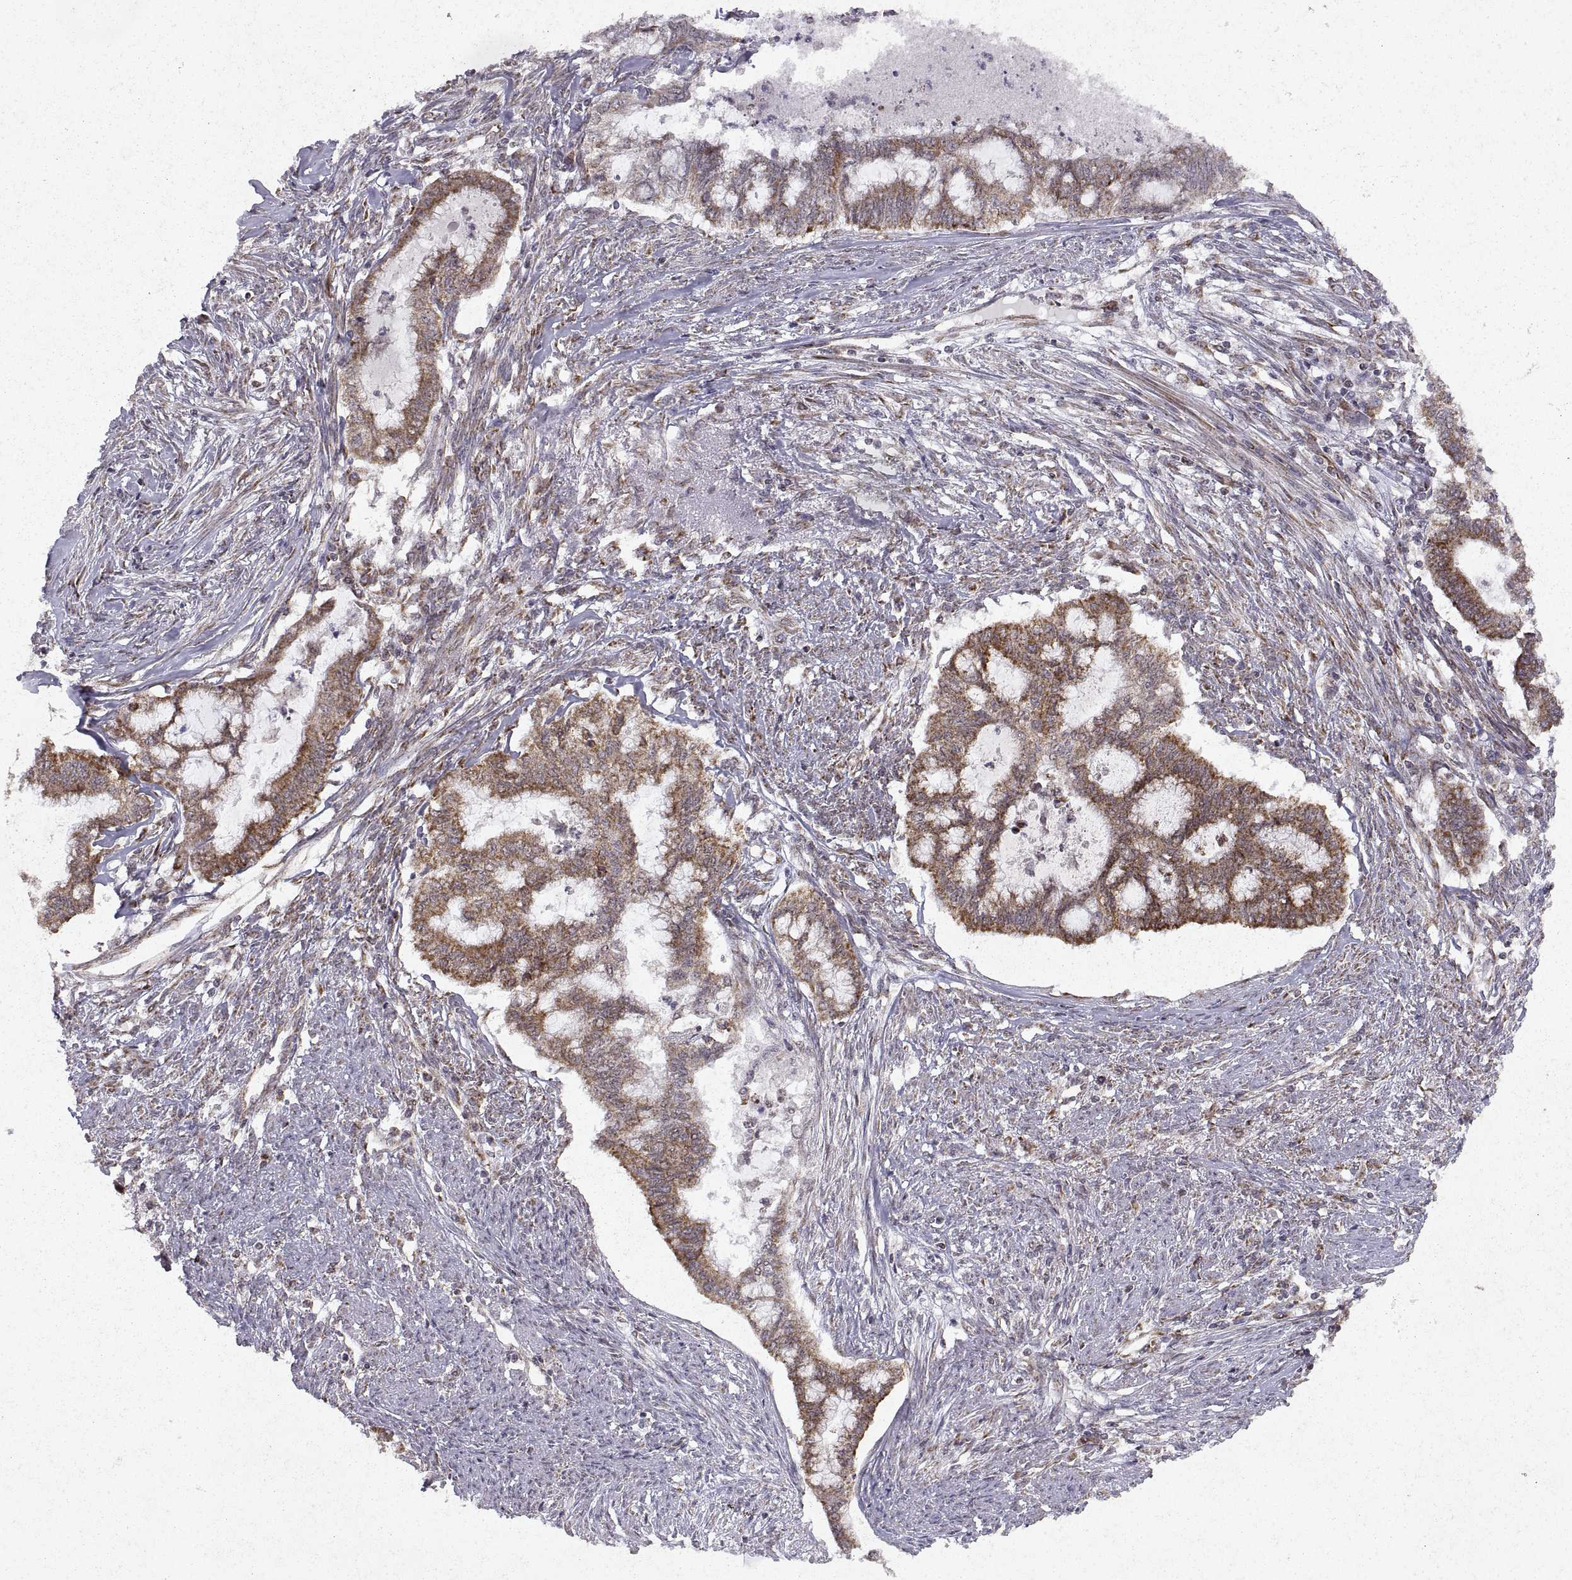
{"staining": {"intensity": "moderate", "quantity": "25%-75%", "location": "cytoplasmic/membranous"}, "tissue": "endometrial cancer", "cell_type": "Tumor cells", "image_type": "cancer", "snomed": [{"axis": "morphology", "description": "Adenocarcinoma, NOS"}, {"axis": "topography", "description": "Endometrium"}], "caption": "Immunohistochemistry (IHC) image of neoplastic tissue: endometrial adenocarcinoma stained using immunohistochemistry shows medium levels of moderate protein expression localized specifically in the cytoplasmic/membranous of tumor cells, appearing as a cytoplasmic/membranous brown color.", "gene": "MANBAL", "patient": {"sex": "female", "age": 79}}